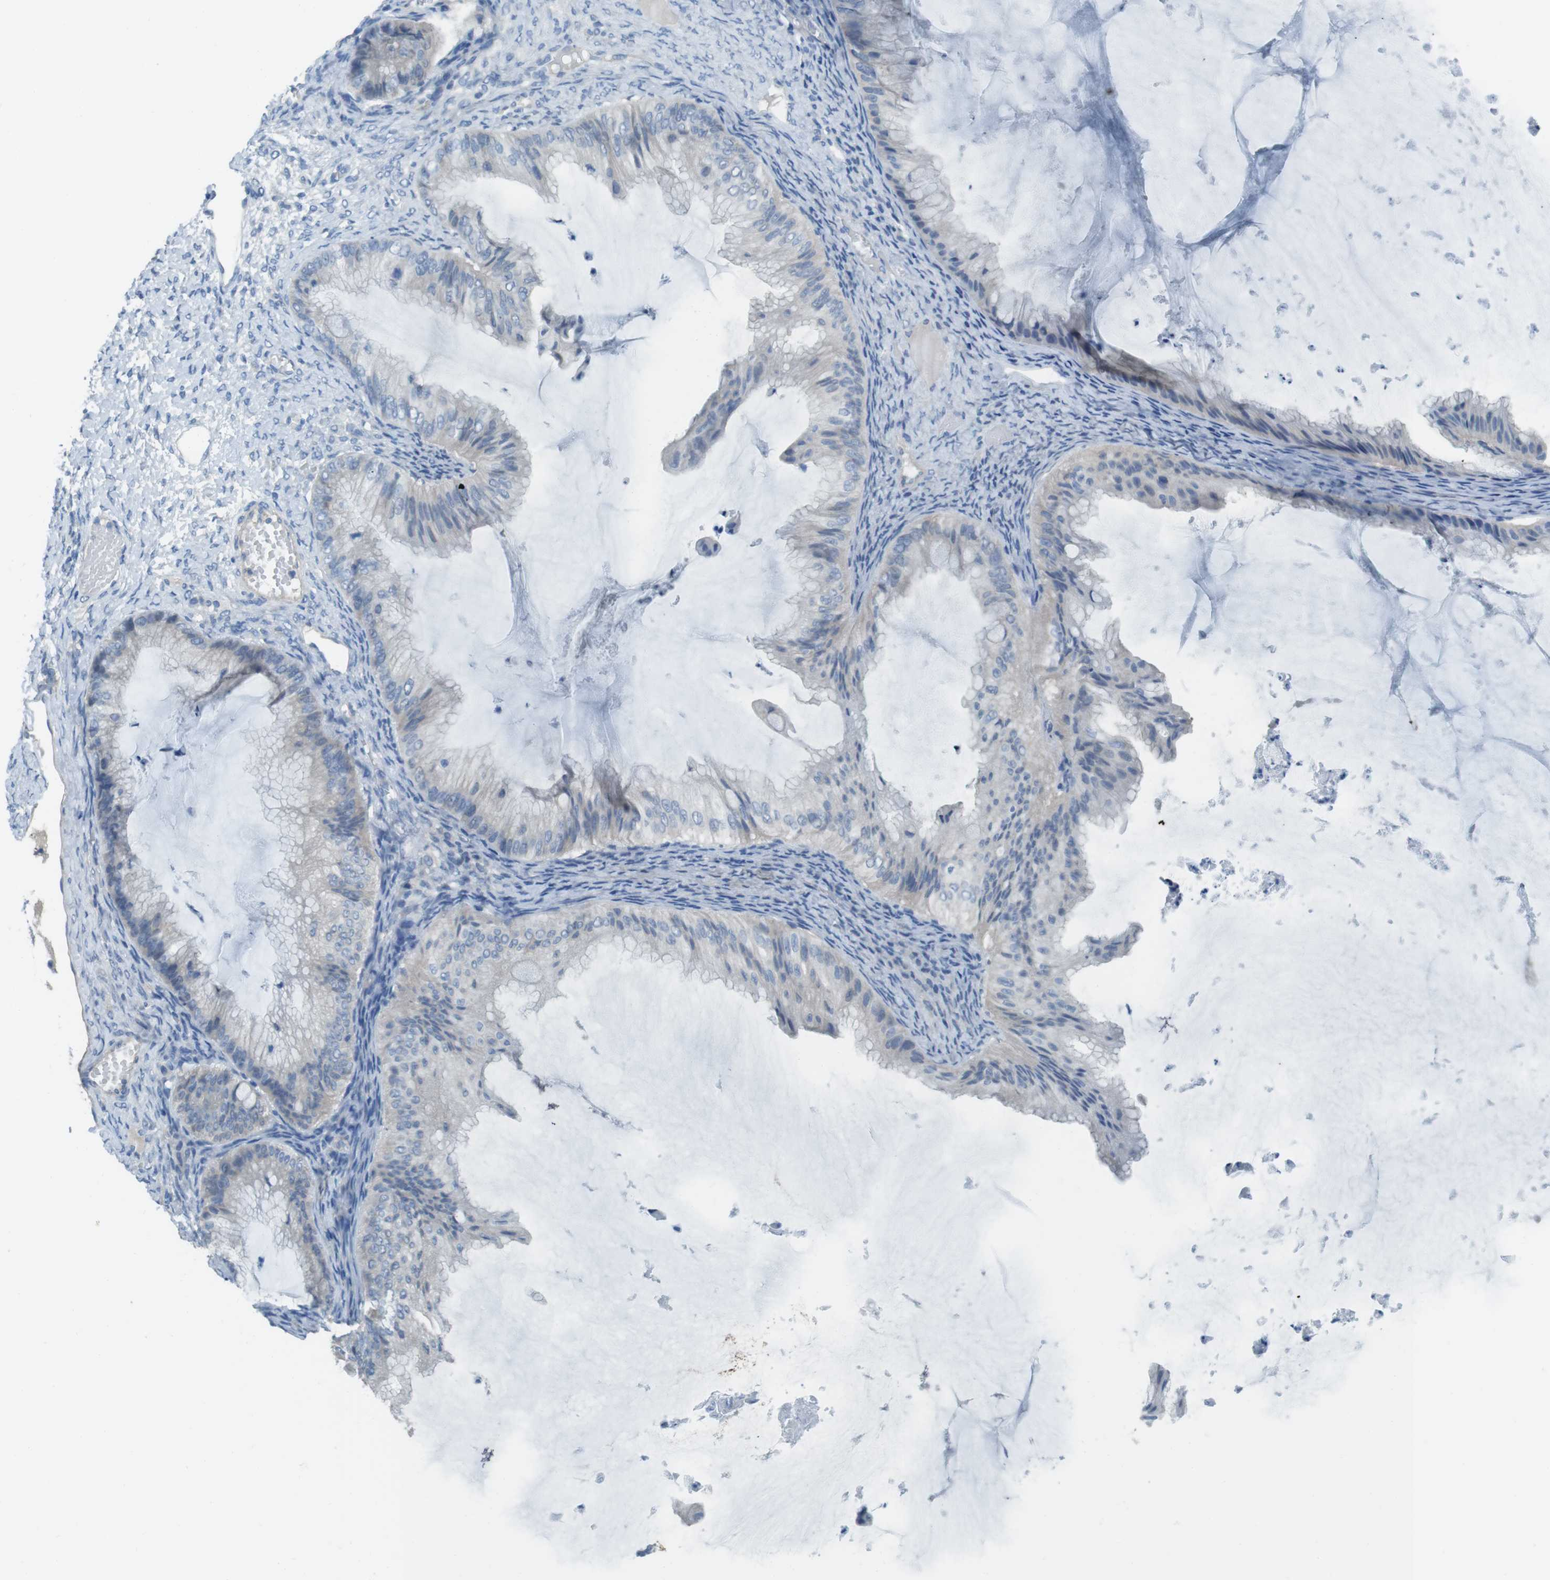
{"staining": {"intensity": "negative", "quantity": "none", "location": "none"}, "tissue": "ovarian cancer", "cell_type": "Tumor cells", "image_type": "cancer", "snomed": [{"axis": "morphology", "description": "Cystadenocarcinoma, mucinous, NOS"}, {"axis": "topography", "description": "Ovary"}], "caption": "High magnification brightfield microscopy of ovarian cancer (mucinous cystadenocarcinoma) stained with DAB (brown) and counterstained with hematoxylin (blue): tumor cells show no significant expression.", "gene": "CYP2C8", "patient": {"sex": "female", "age": 61}}